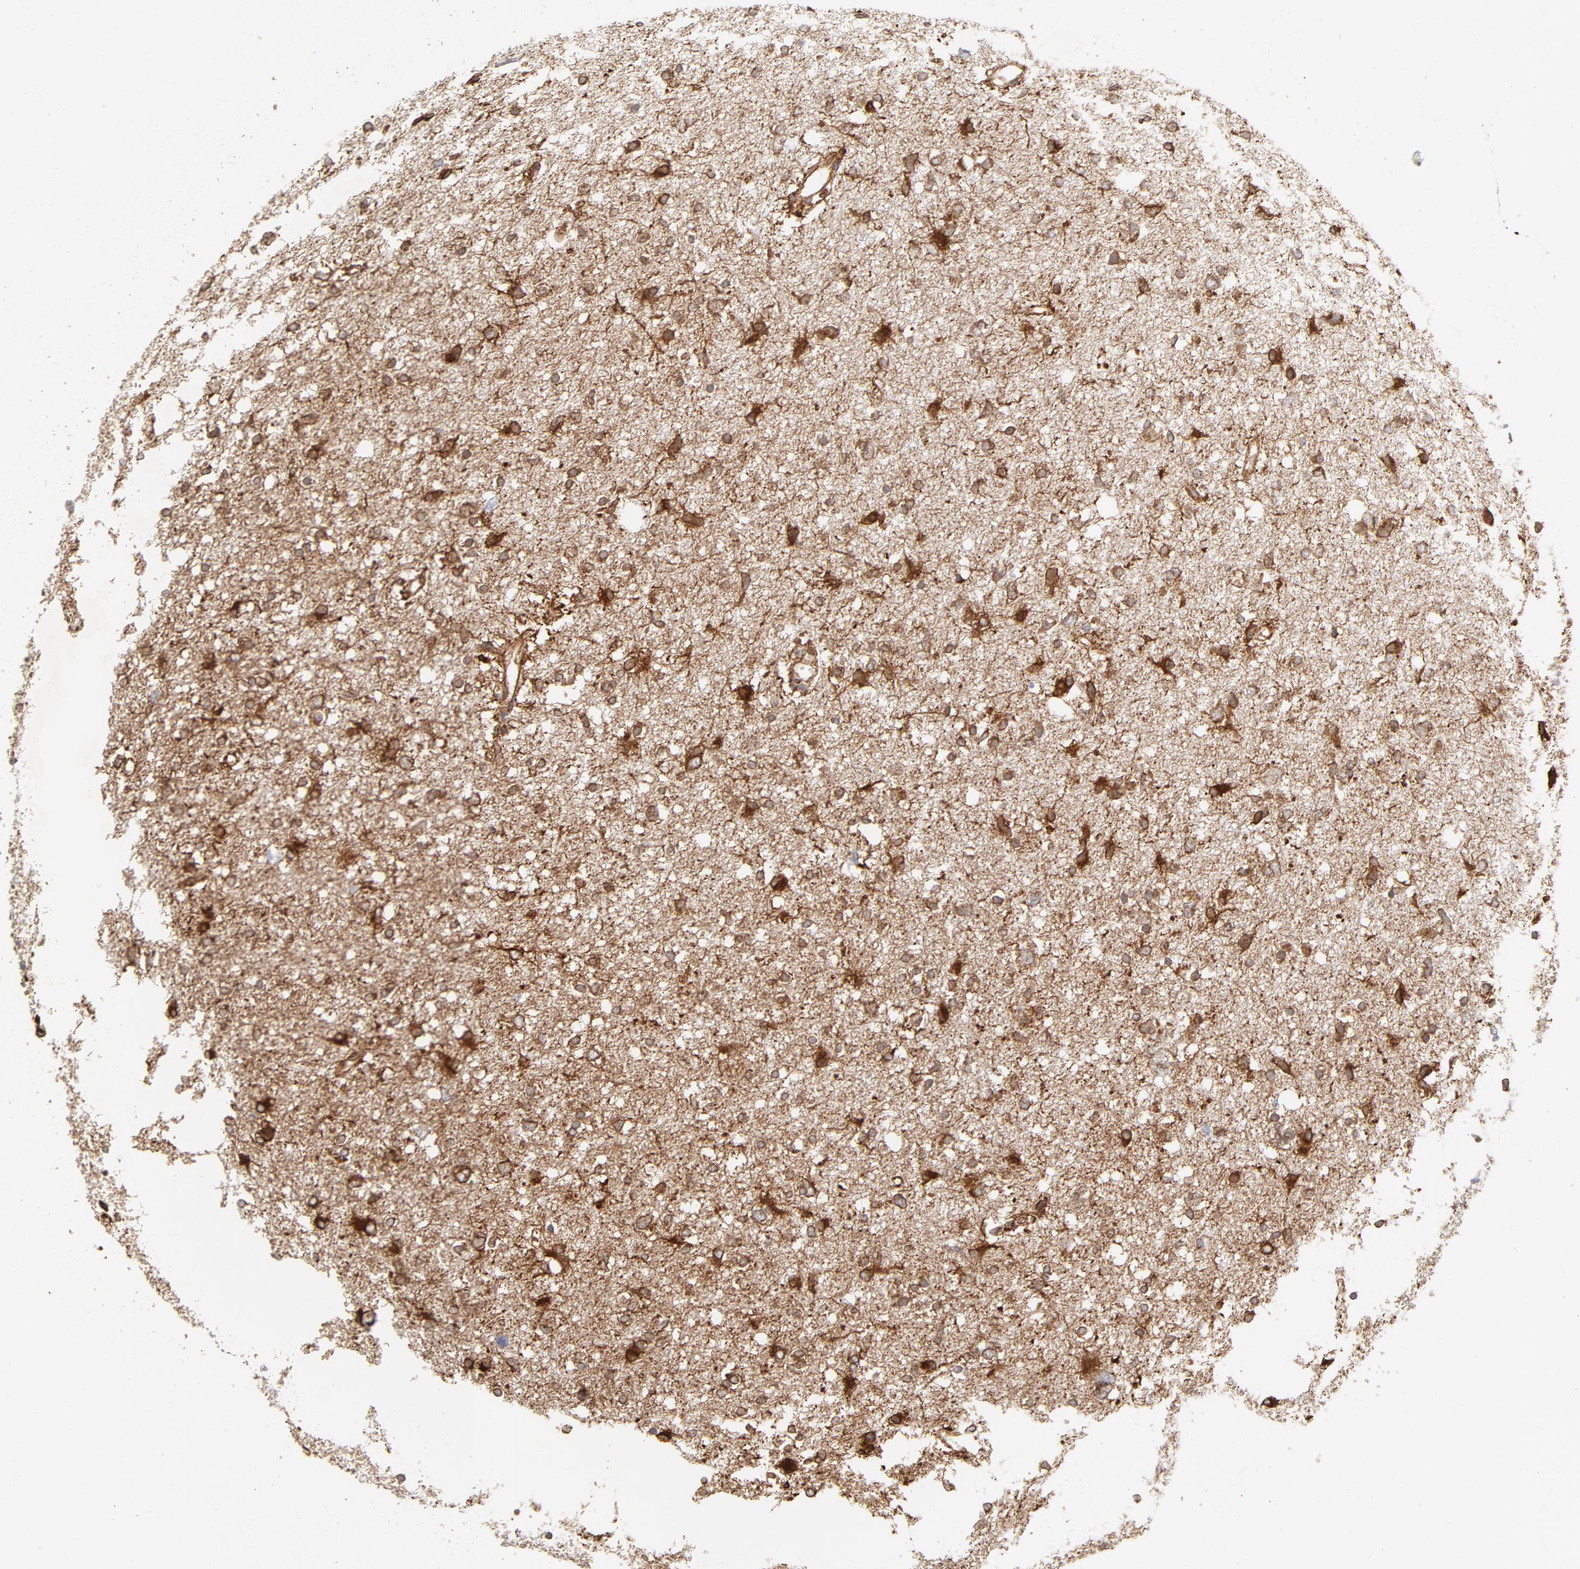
{"staining": {"intensity": "strong", "quantity": ">75%", "location": "cytoplasmic/membranous"}, "tissue": "glioma", "cell_type": "Tumor cells", "image_type": "cancer", "snomed": [{"axis": "morphology", "description": "Glioma, malignant, High grade"}, {"axis": "topography", "description": "Brain"}], "caption": "Immunohistochemical staining of human glioma exhibits high levels of strong cytoplasmic/membranous protein staining in about >75% of tumor cells. Using DAB (brown) and hematoxylin (blue) stains, captured at high magnification using brightfield microscopy.", "gene": "CANX", "patient": {"sex": "female", "age": 59}}